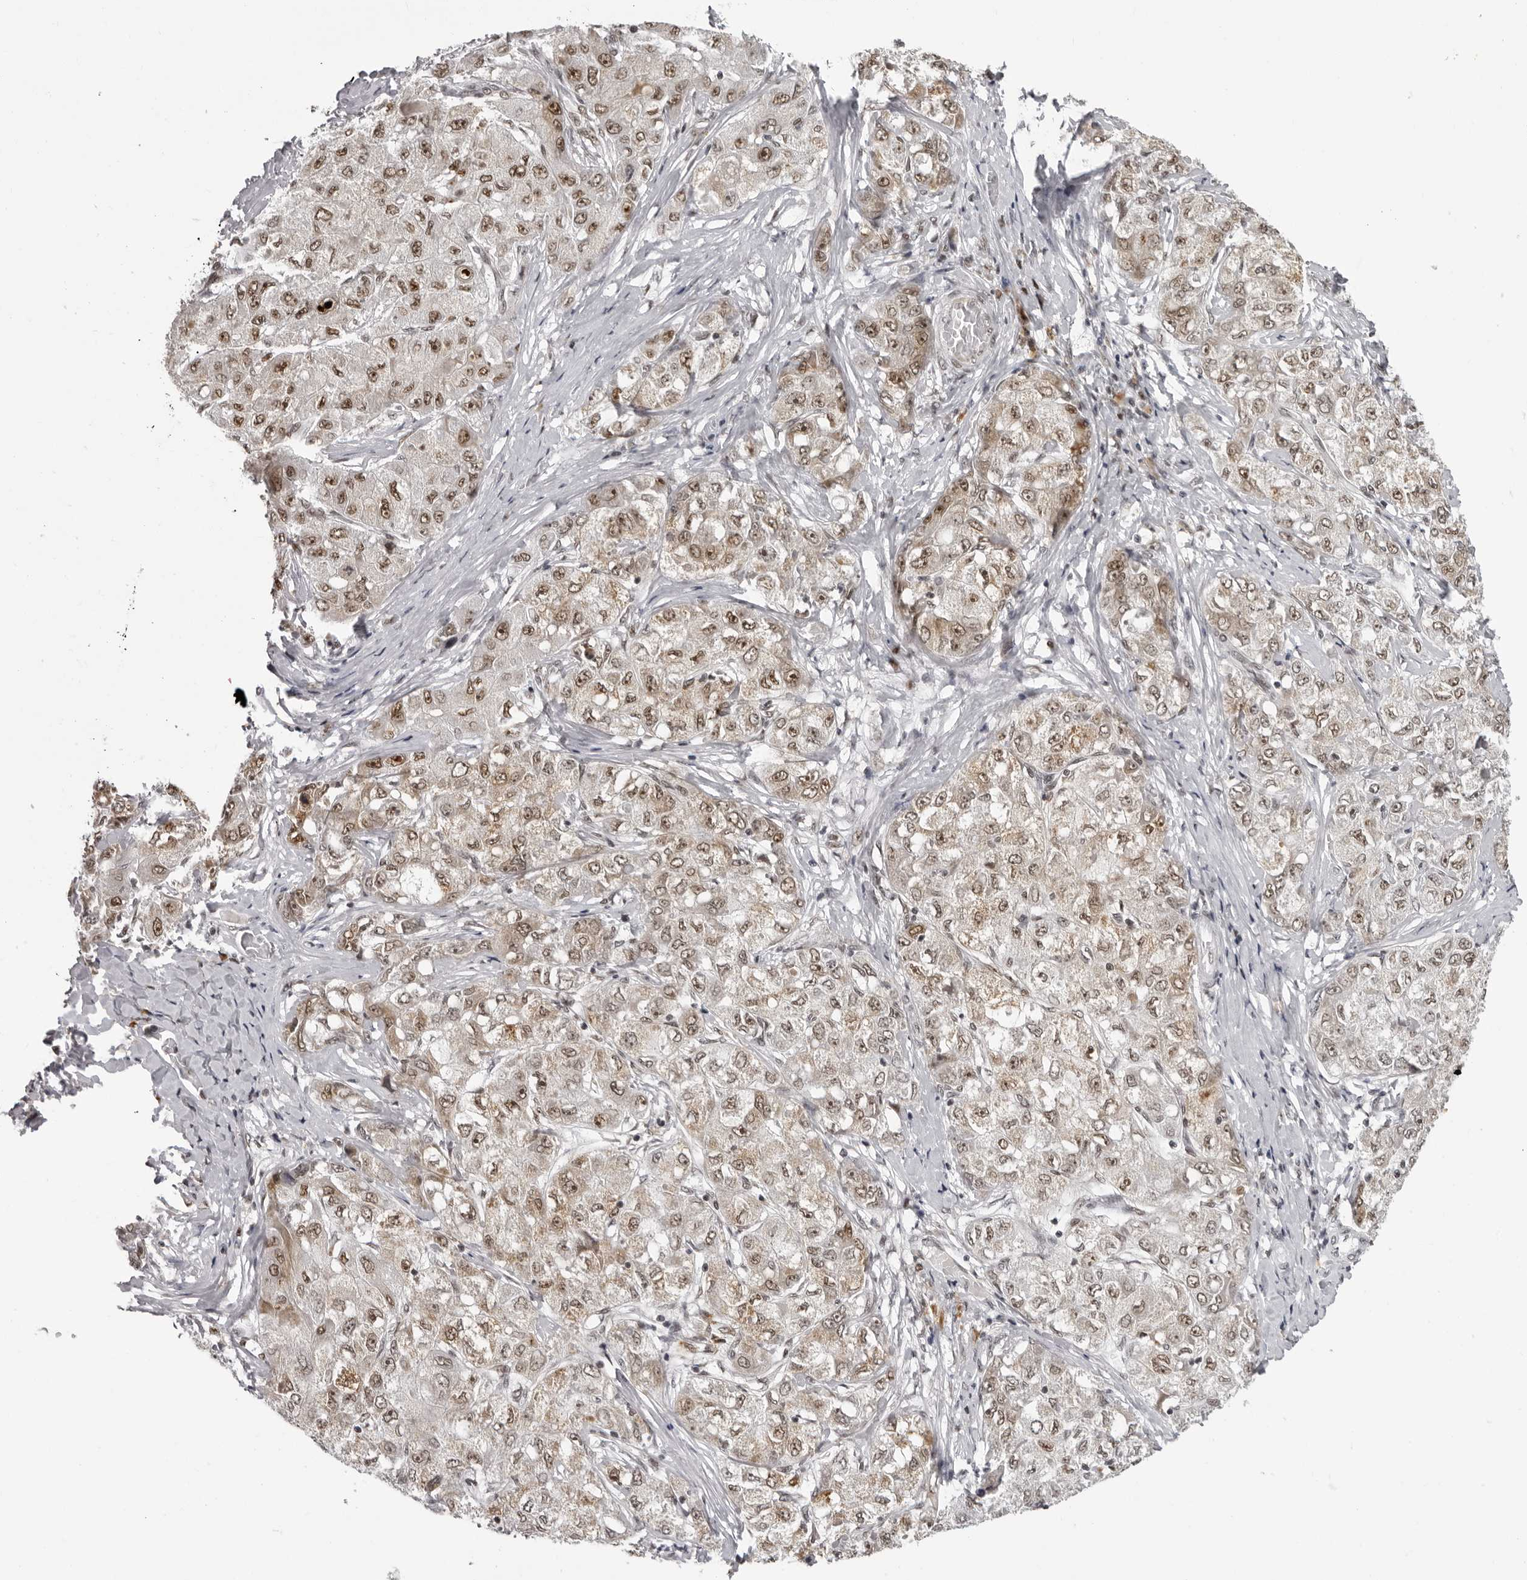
{"staining": {"intensity": "moderate", "quantity": ">75%", "location": "nuclear"}, "tissue": "liver cancer", "cell_type": "Tumor cells", "image_type": "cancer", "snomed": [{"axis": "morphology", "description": "Carcinoma, Hepatocellular, NOS"}, {"axis": "topography", "description": "Liver"}], "caption": "Tumor cells demonstrate medium levels of moderate nuclear positivity in approximately >75% of cells in human liver cancer.", "gene": "HEXIM2", "patient": {"sex": "male", "age": 80}}